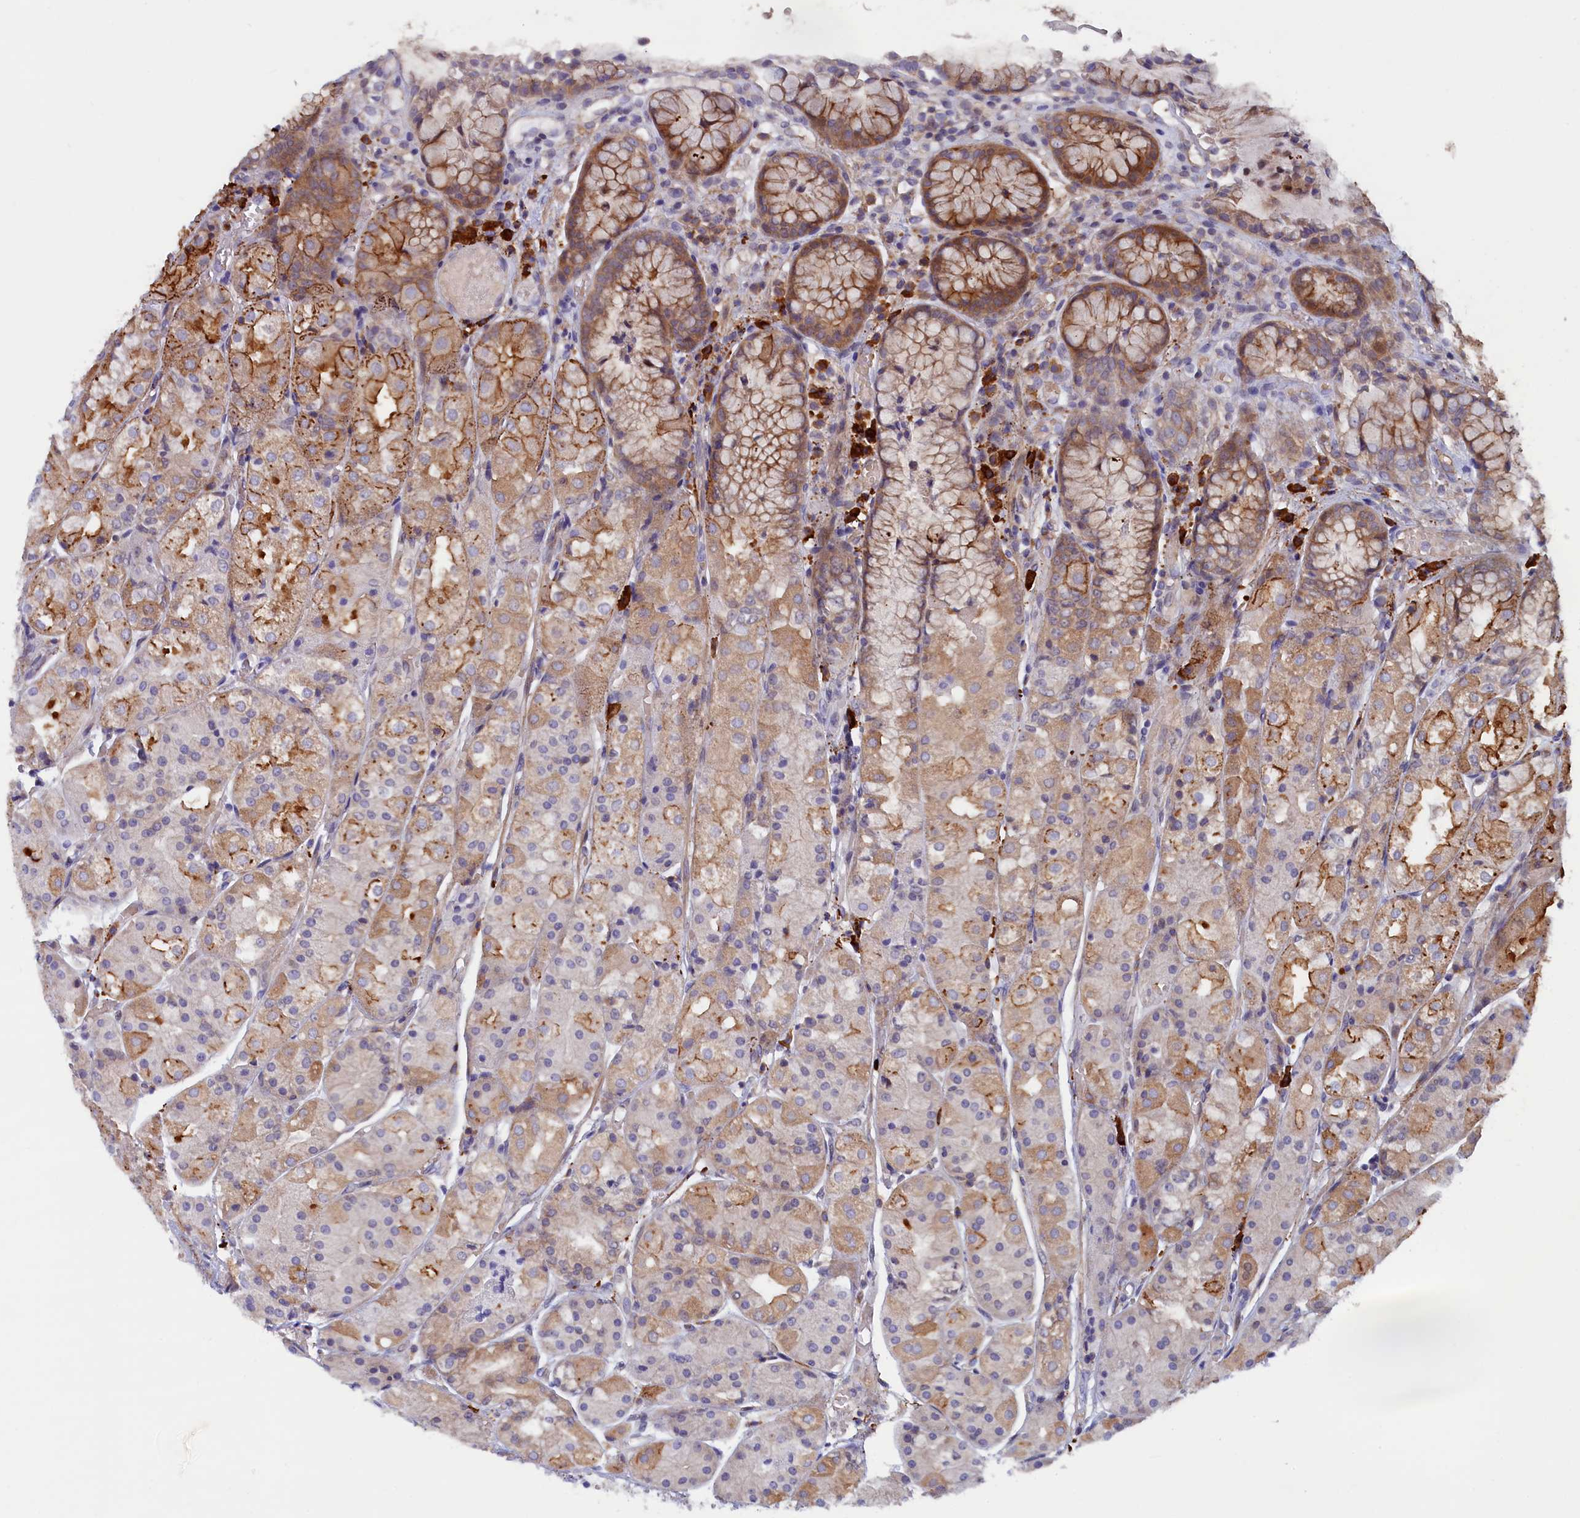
{"staining": {"intensity": "moderate", "quantity": "25%-75%", "location": "cytoplasmic/membranous"}, "tissue": "stomach", "cell_type": "Glandular cells", "image_type": "normal", "snomed": [{"axis": "morphology", "description": "Normal tissue, NOS"}, {"axis": "topography", "description": "Stomach, upper"}], "caption": "Glandular cells display moderate cytoplasmic/membranous staining in about 25%-75% of cells in normal stomach.", "gene": "JPT2", "patient": {"sex": "male", "age": 72}}